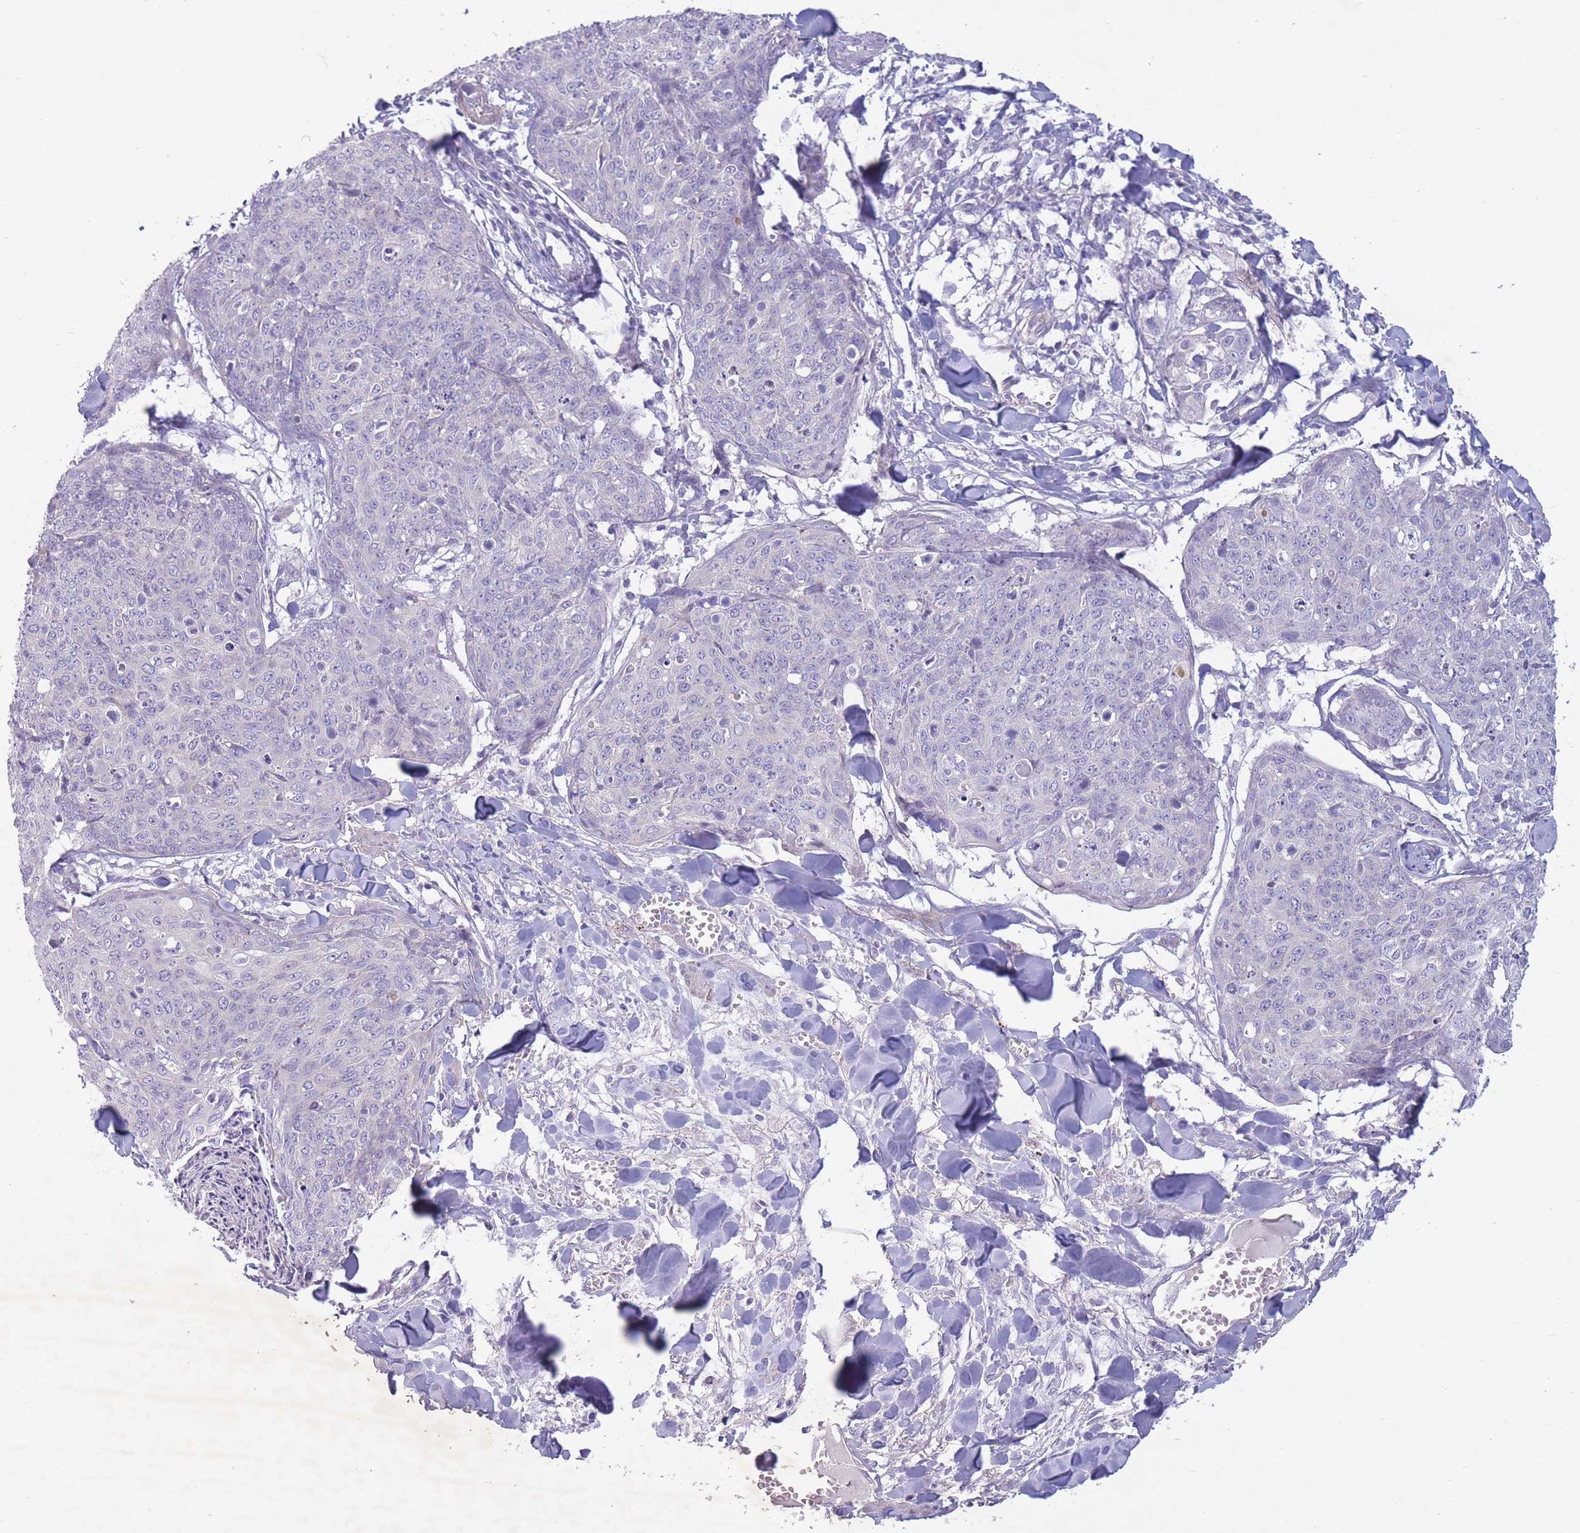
{"staining": {"intensity": "negative", "quantity": "none", "location": "none"}, "tissue": "skin cancer", "cell_type": "Tumor cells", "image_type": "cancer", "snomed": [{"axis": "morphology", "description": "Squamous cell carcinoma, NOS"}, {"axis": "topography", "description": "Skin"}, {"axis": "topography", "description": "Vulva"}], "caption": "High power microscopy image of an IHC histopathology image of skin squamous cell carcinoma, revealing no significant staining in tumor cells.", "gene": "PNPLA5", "patient": {"sex": "female", "age": 85}}